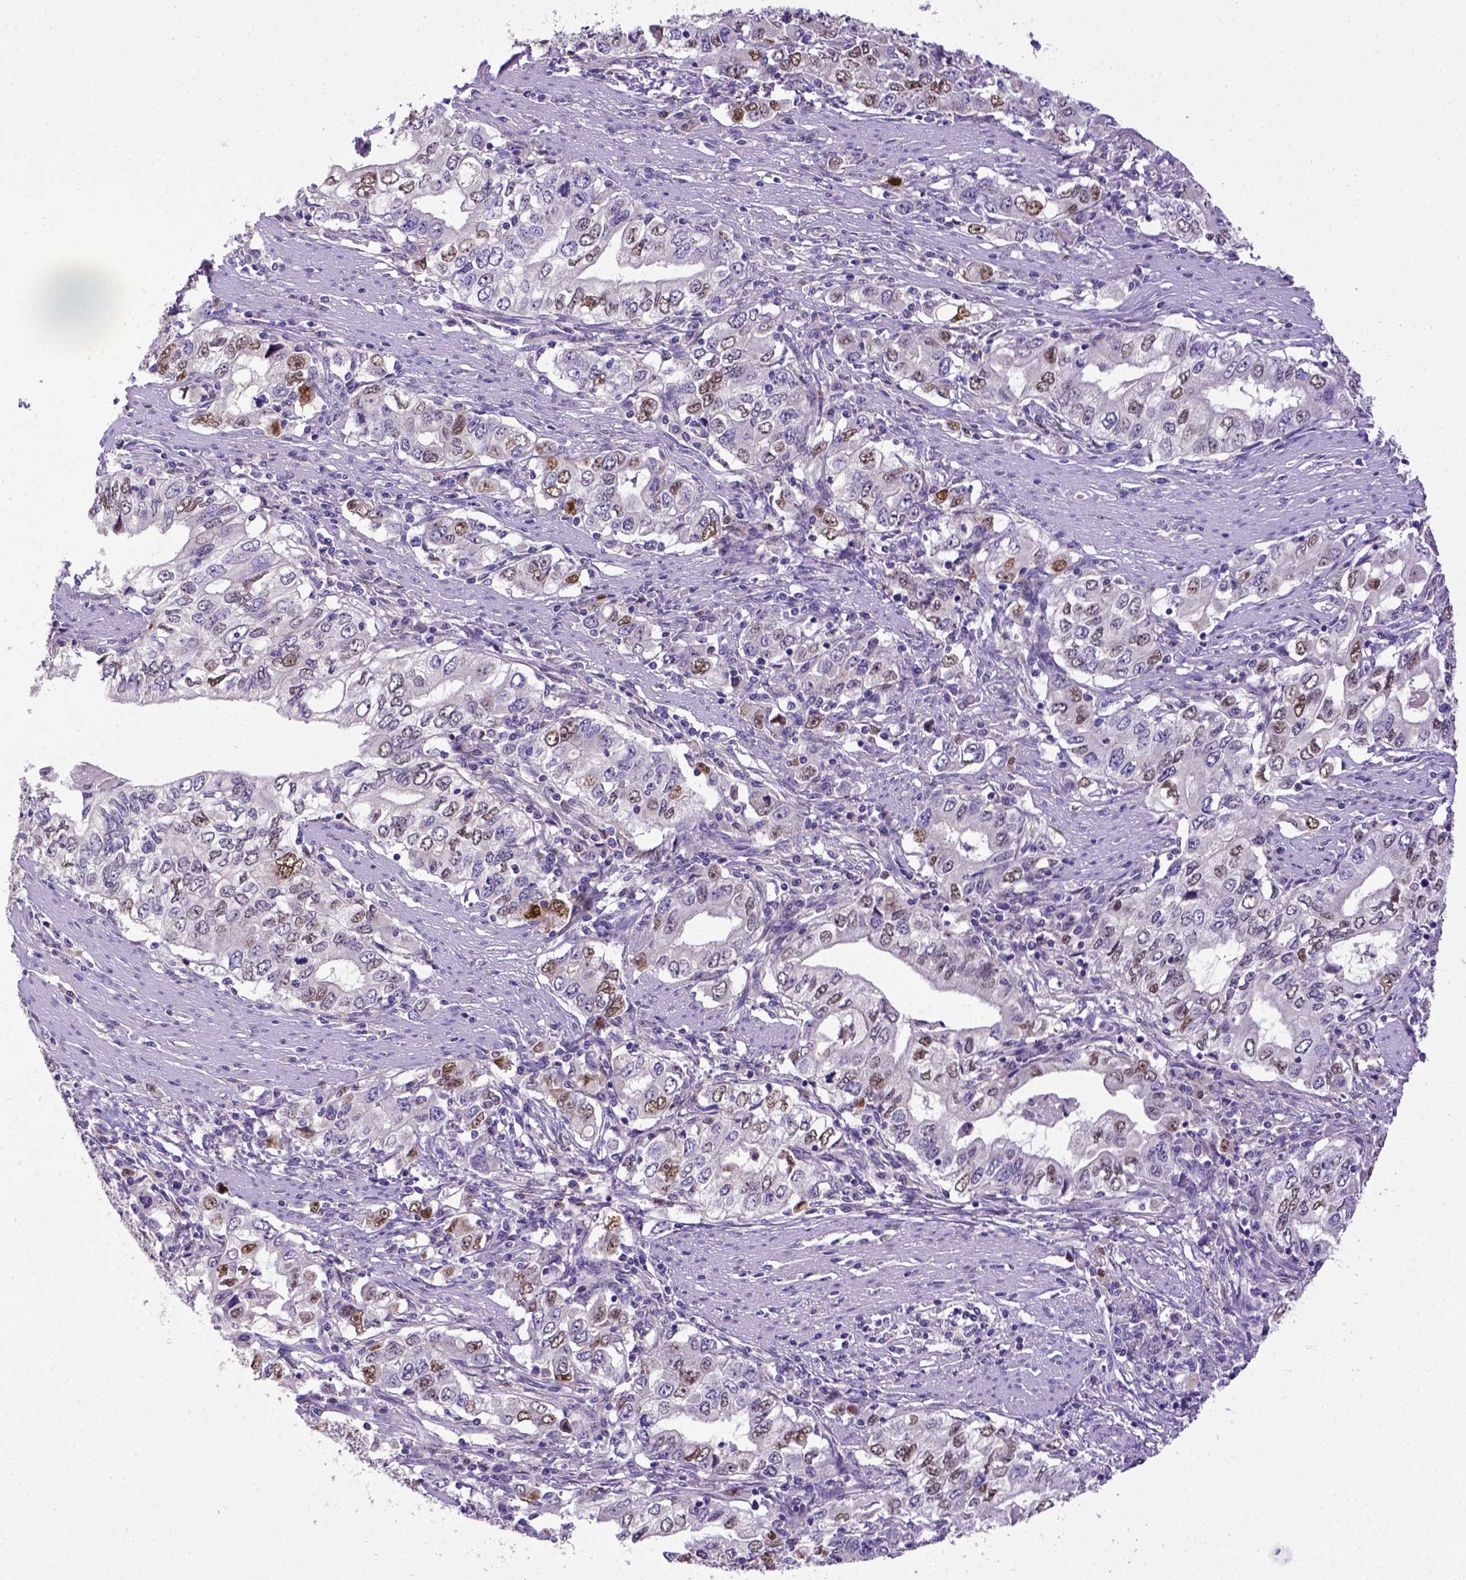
{"staining": {"intensity": "moderate", "quantity": "25%-75%", "location": "nuclear"}, "tissue": "stomach cancer", "cell_type": "Tumor cells", "image_type": "cancer", "snomed": [{"axis": "morphology", "description": "Adenocarcinoma, NOS"}, {"axis": "topography", "description": "Stomach, lower"}], "caption": "Immunohistochemistry of adenocarcinoma (stomach) shows medium levels of moderate nuclear positivity in about 25%-75% of tumor cells.", "gene": "CDKN1A", "patient": {"sex": "female", "age": 72}}